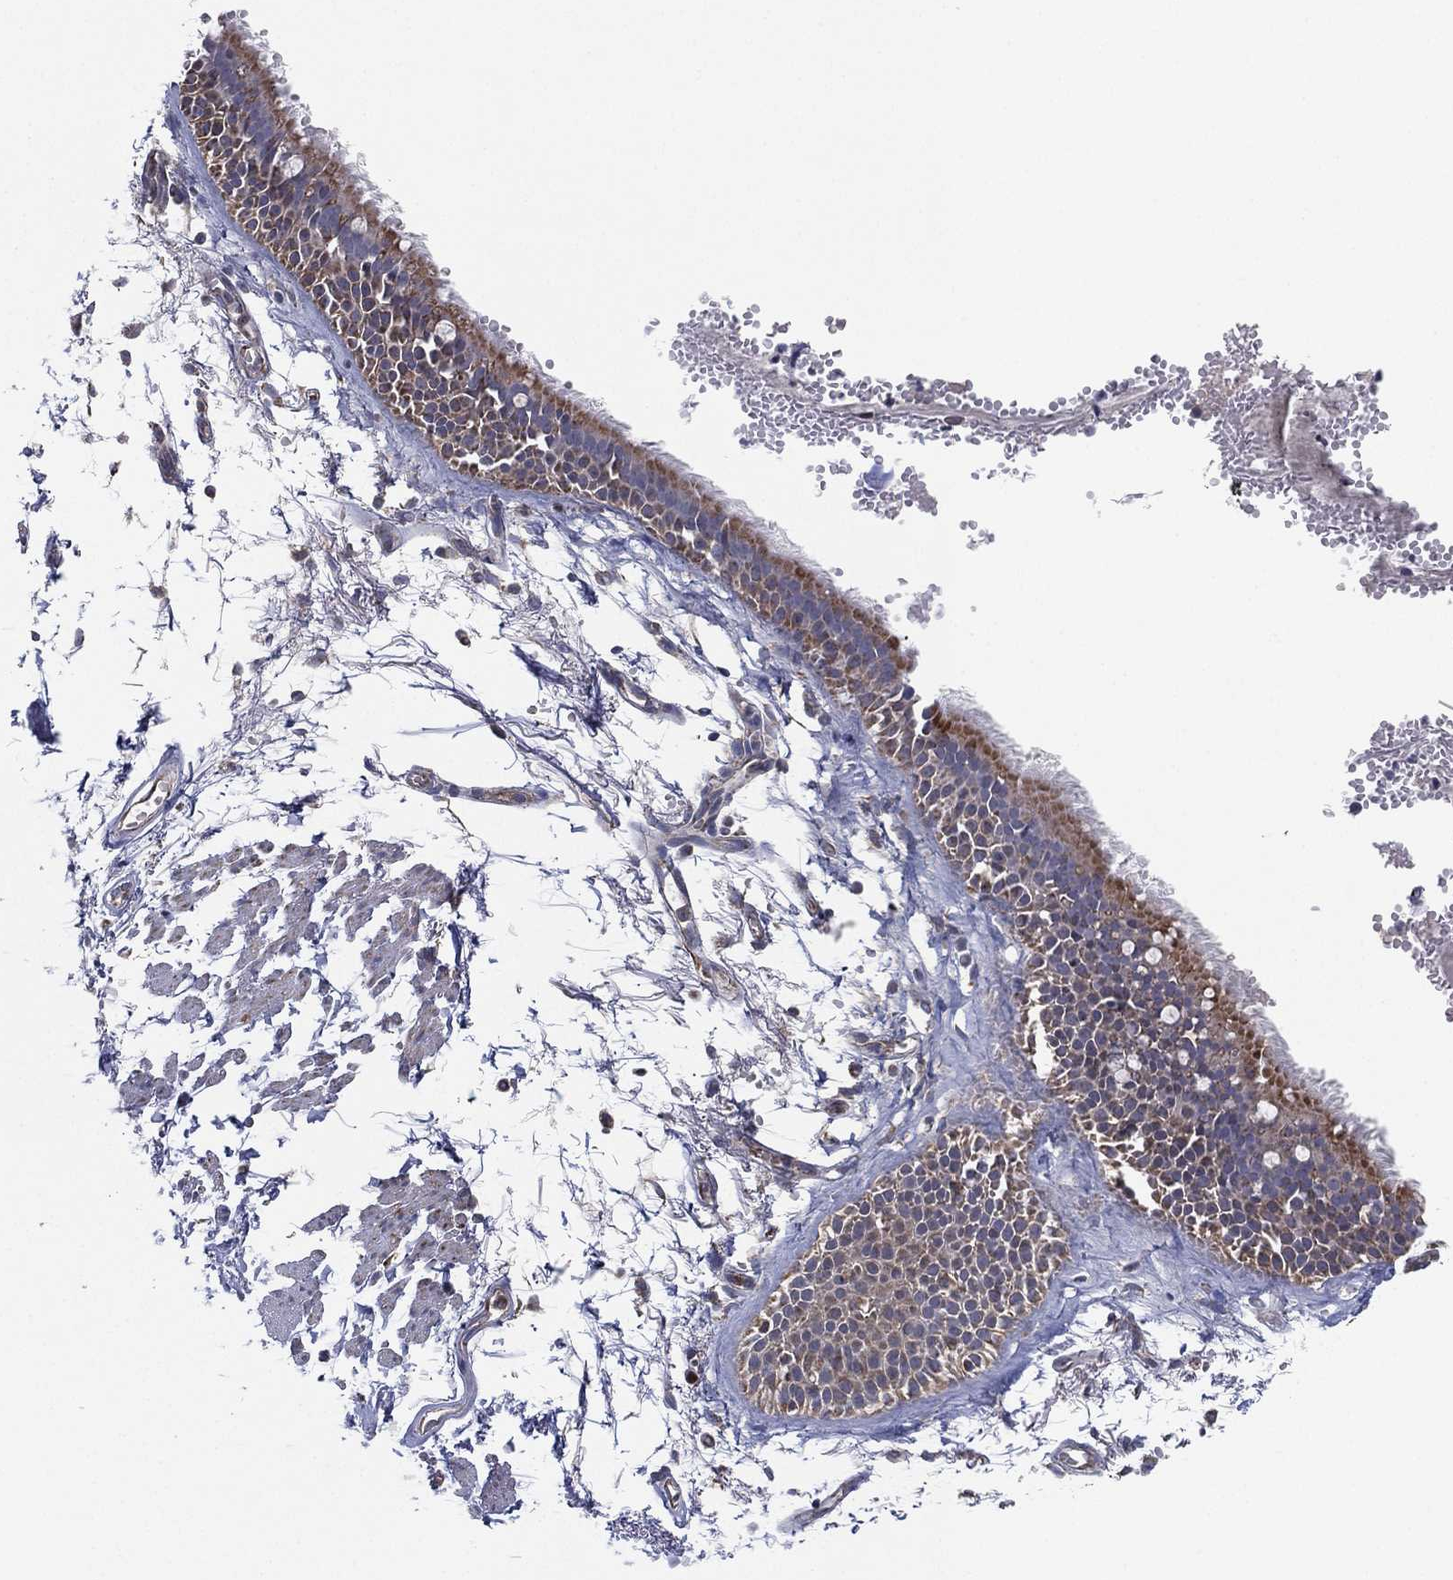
{"staining": {"intensity": "negative", "quantity": "none", "location": "none"}, "tissue": "adipose tissue", "cell_type": "Adipocytes", "image_type": "normal", "snomed": [{"axis": "morphology", "description": "Normal tissue, NOS"}, {"axis": "morphology", "description": "Squamous cell carcinoma, NOS"}, {"axis": "topography", "description": "Cartilage tissue"}, {"axis": "topography", "description": "Lung"}], "caption": "IHC of benign adipose tissue exhibits no positivity in adipocytes.", "gene": "PSMG4", "patient": {"sex": "male", "age": 66}}